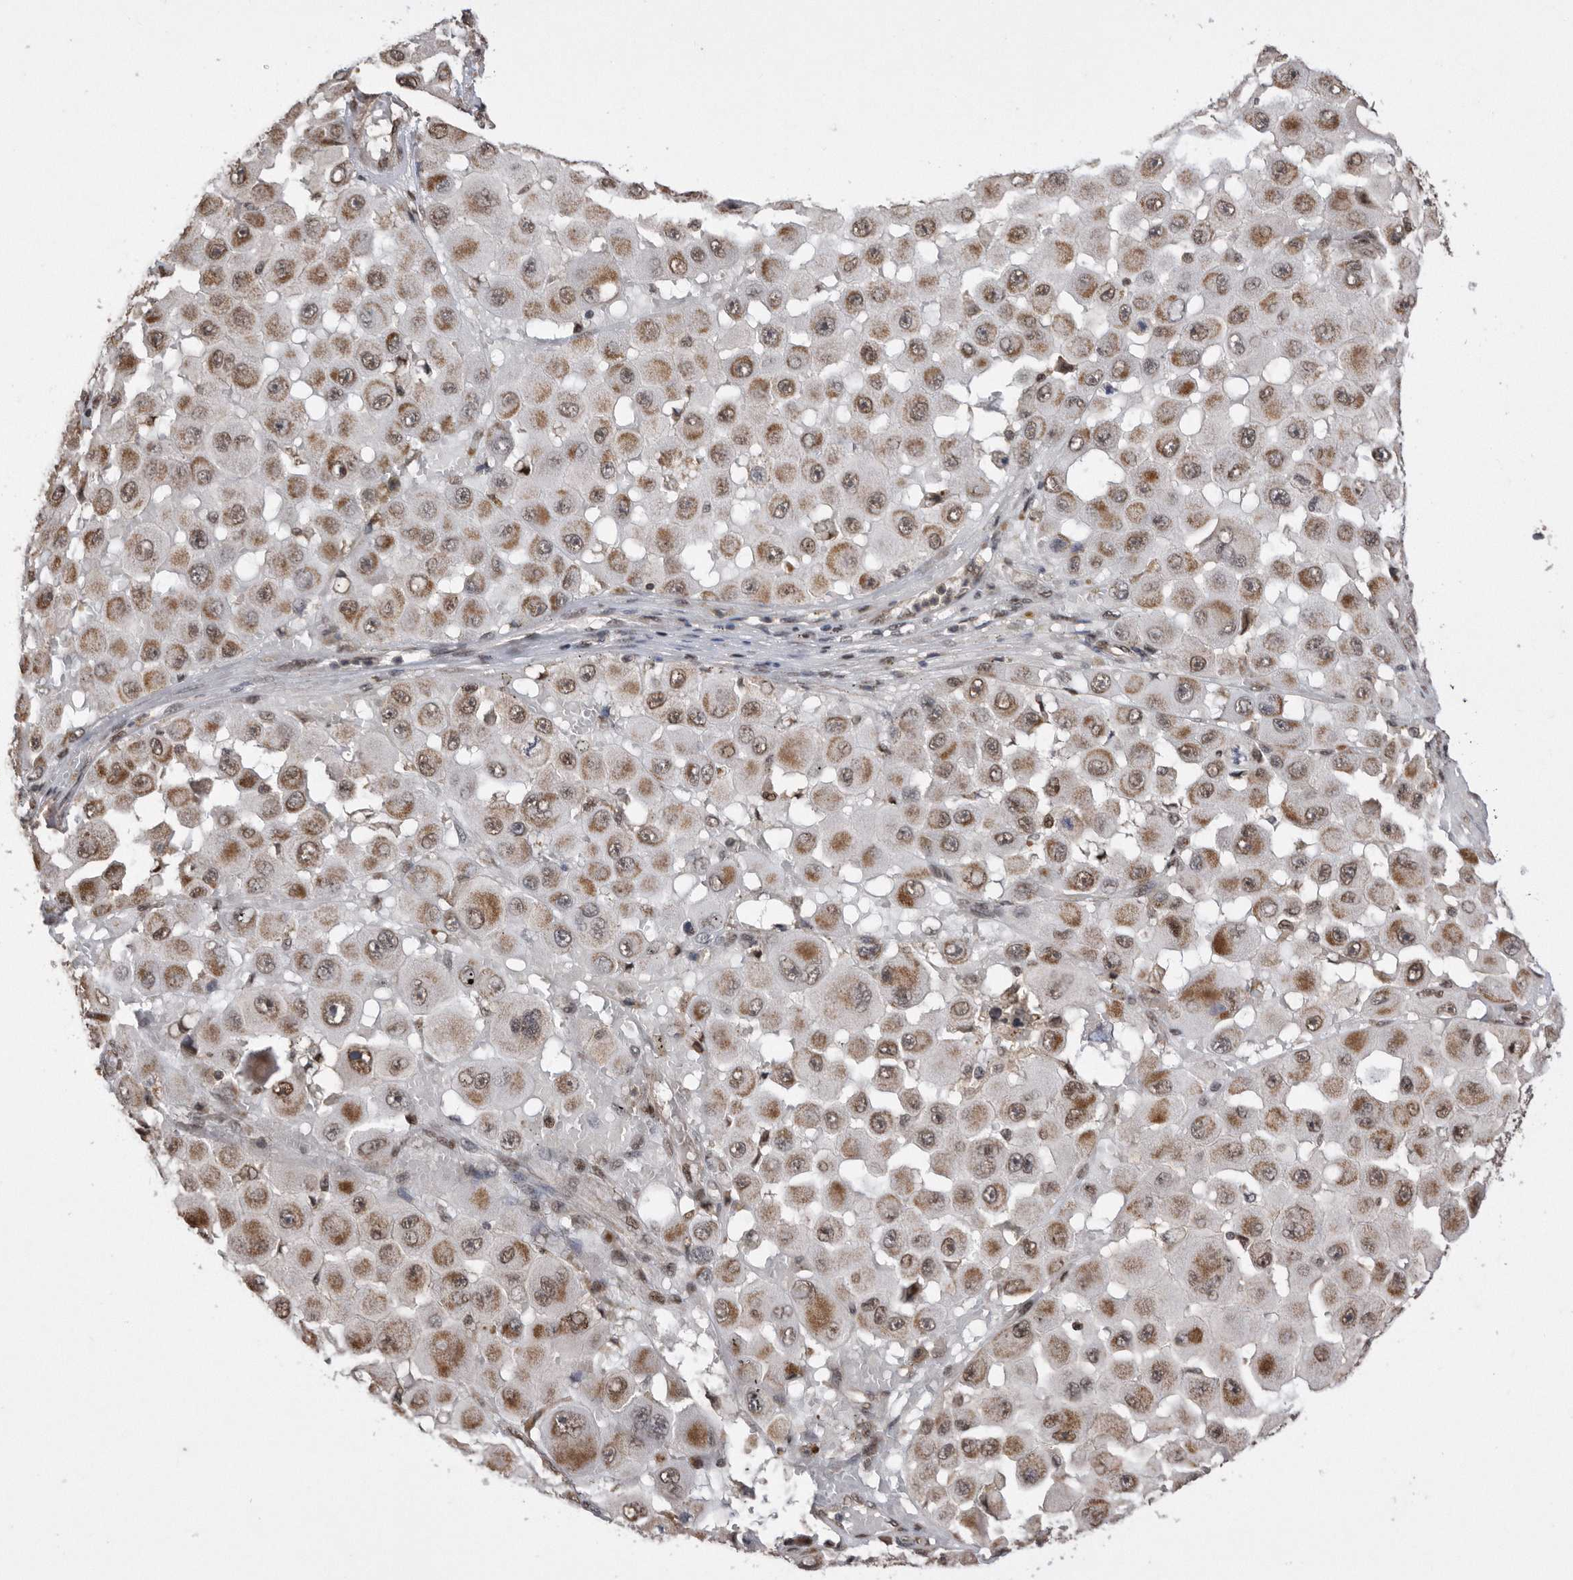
{"staining": {"intensity": "moderate", "quantity": ">75%", "location": "cytoplasmic/membranous,nuclear"}, "tissue": "melanoma", "cell_type": "Tumor cells", "image_type": "cancer", "snomed": [{"axis": "morphology", "description": "Malignant melanoma, NOS"}, {"axis": "topography", "description": "Skin"}], "caption": "Human malignant melanoma stained with a brown dye demonstrates moderate cytoplasmic/membranous and nuclear positive staining in approximately >75% of tumor cells.", "gene": "TDRD3", "patient": {"sex": "female", "age": 81}}